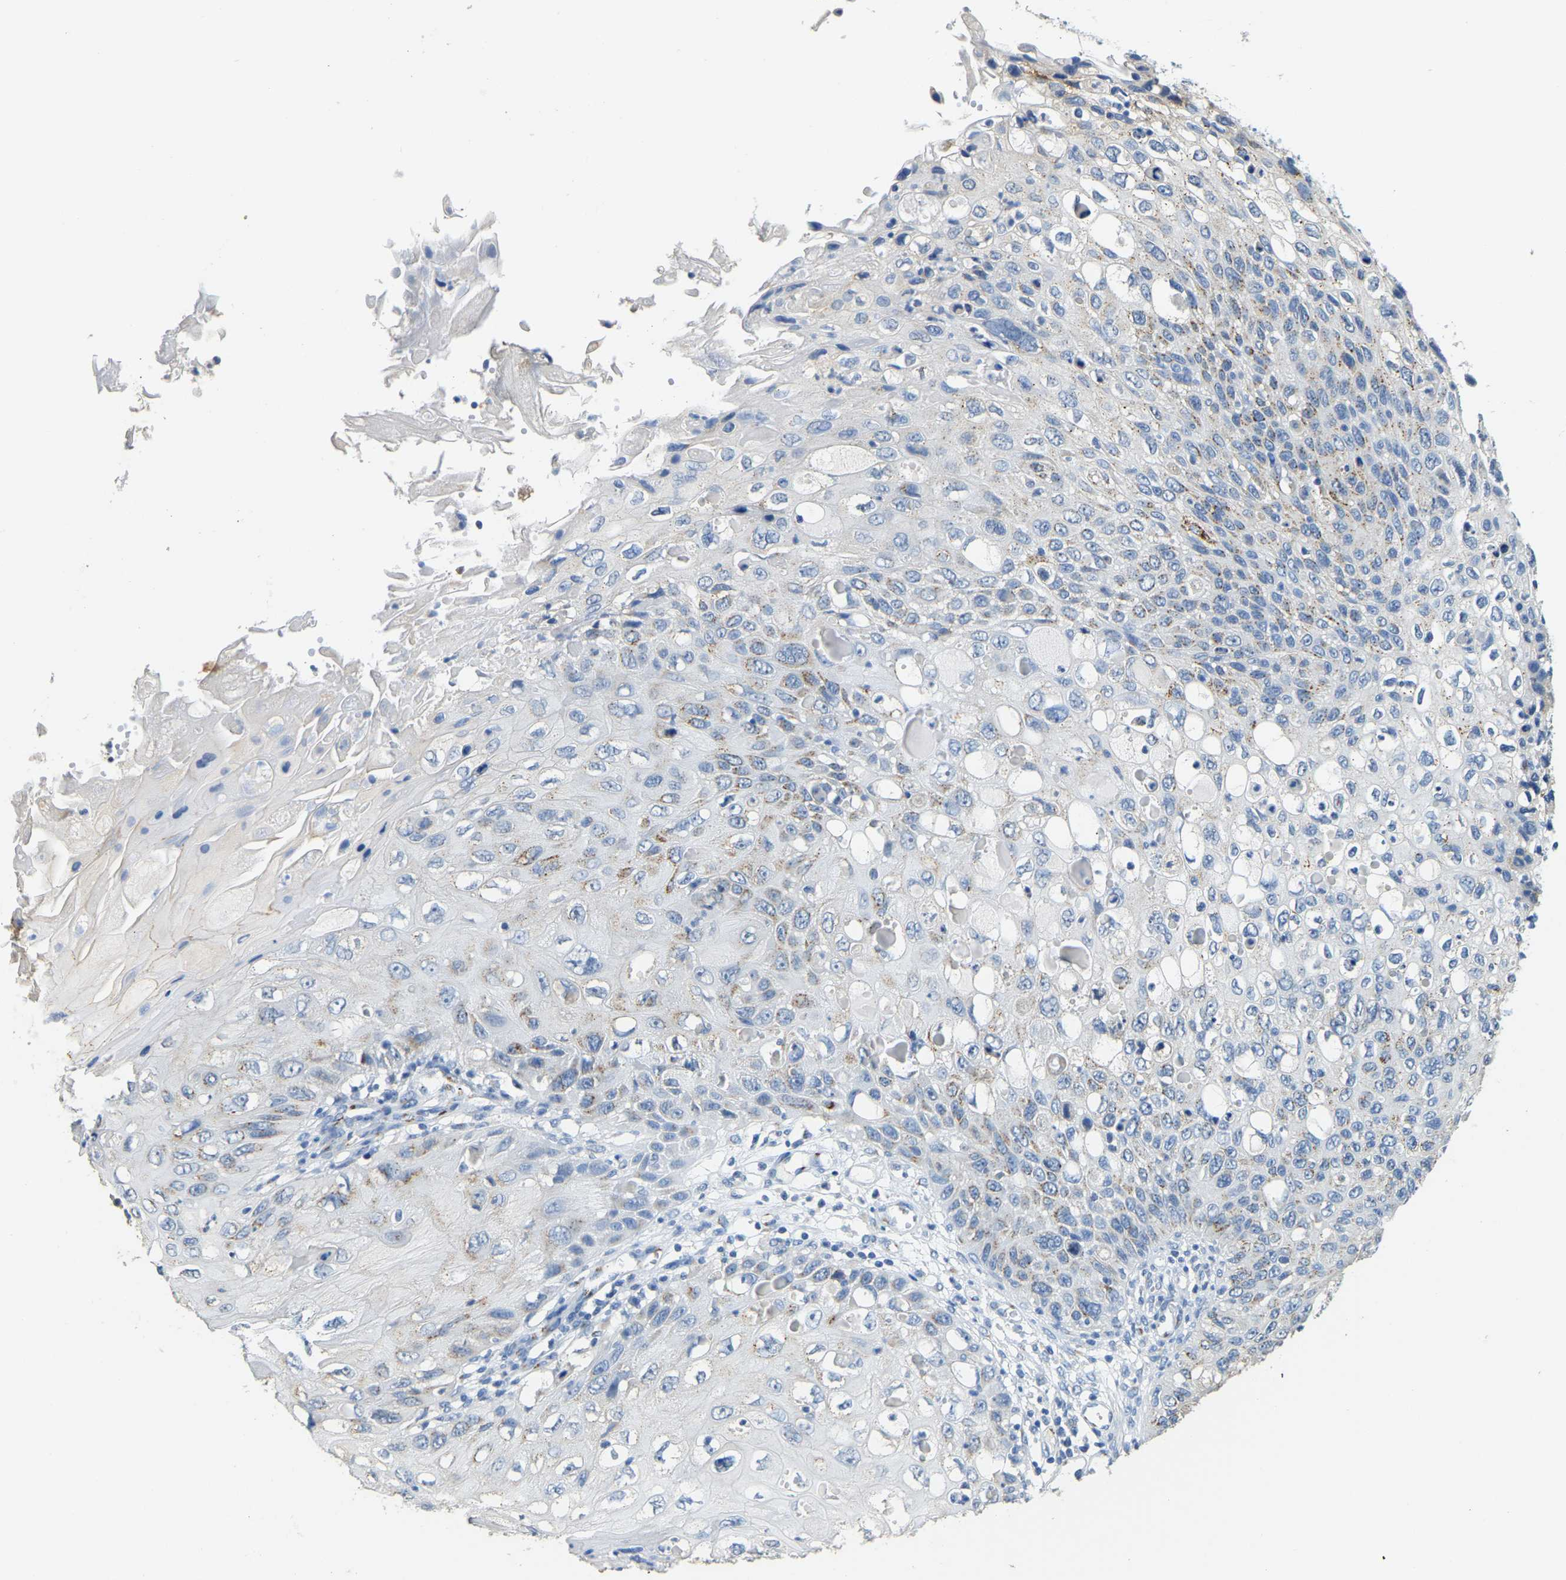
{"staining": {"intensity": "weak", "quantity": "25%-75%", "location": "cytoplasmic/membranous"}, "tissue": "cervical cancer", "cell_type": "Tumor cells", "image_type": "cancer", "snomed": [{"axis": "morphology", "description": "Squamous cell carcinoma, NOS"}, {"axis": "topography", "description": "Cervix"}], "caption": "This photomicrograph shows cervical cancer (squamous cell carcinoma) stained with IHC to label a protein in brown. The cytoplasmic/membranous of tumor cells show weak positivity for the protein. Nuclei are counter-stained blue.", "gene": "FAM174A", "patient": {"sex": "female", "age": 70}}